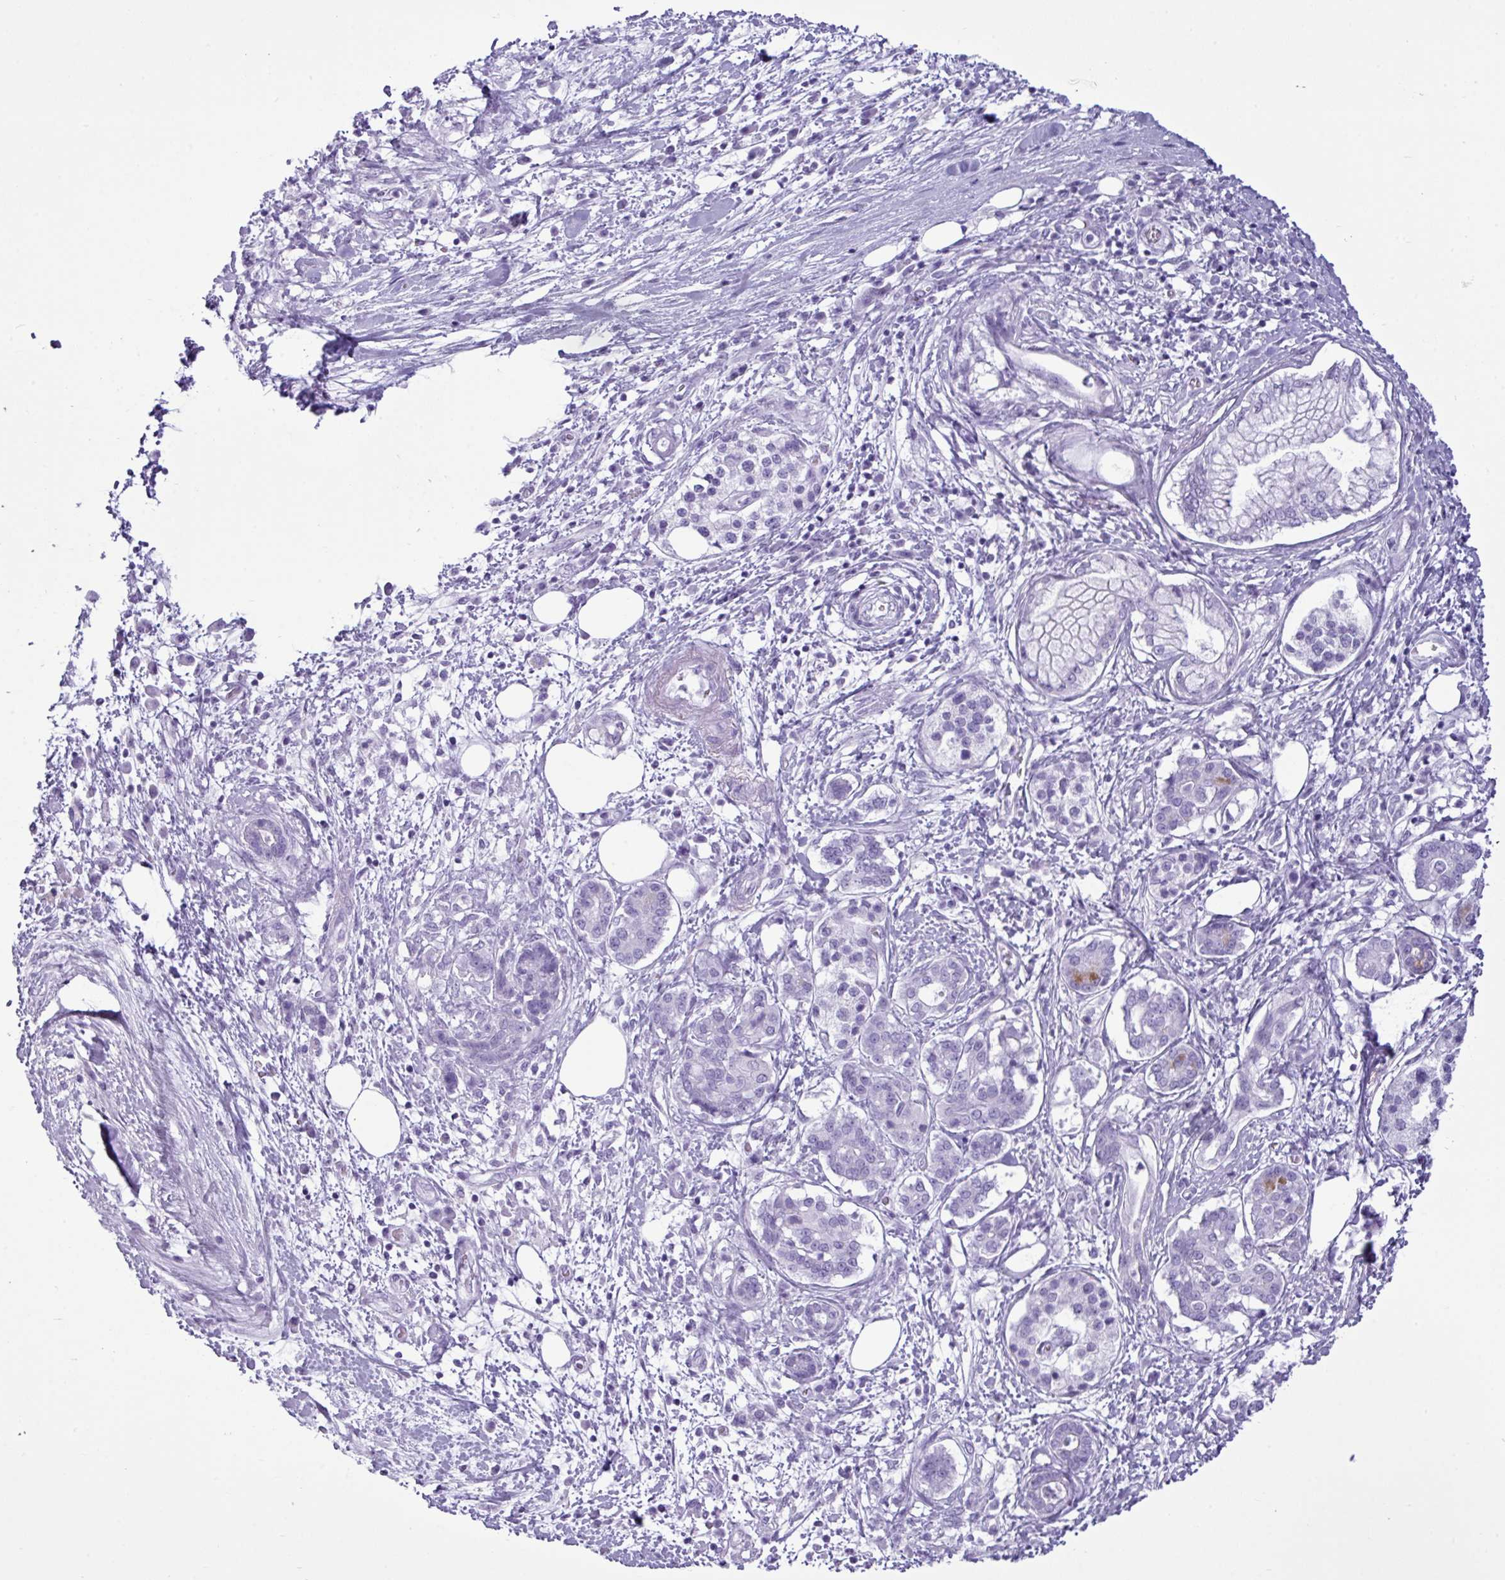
{"staining": {"intensity": "negative", "quantity": "none", "location": "none"}, "tissue": "pancreatic cancer", "cell_type": "Tumor cells", "image_type": "cancer", "snomed": [{"axis": "morphology", "description": "Adenocarcinoma, NOS"}, {"axis": "topography", "description": "Pancreas"}], "caption": "Photomicrograph shows no significant protein expression in tumor cells of adenocarcinoma (pancreatic).", "gene": "AMY1B", "patient": {"sex": "female", "age": 73}}